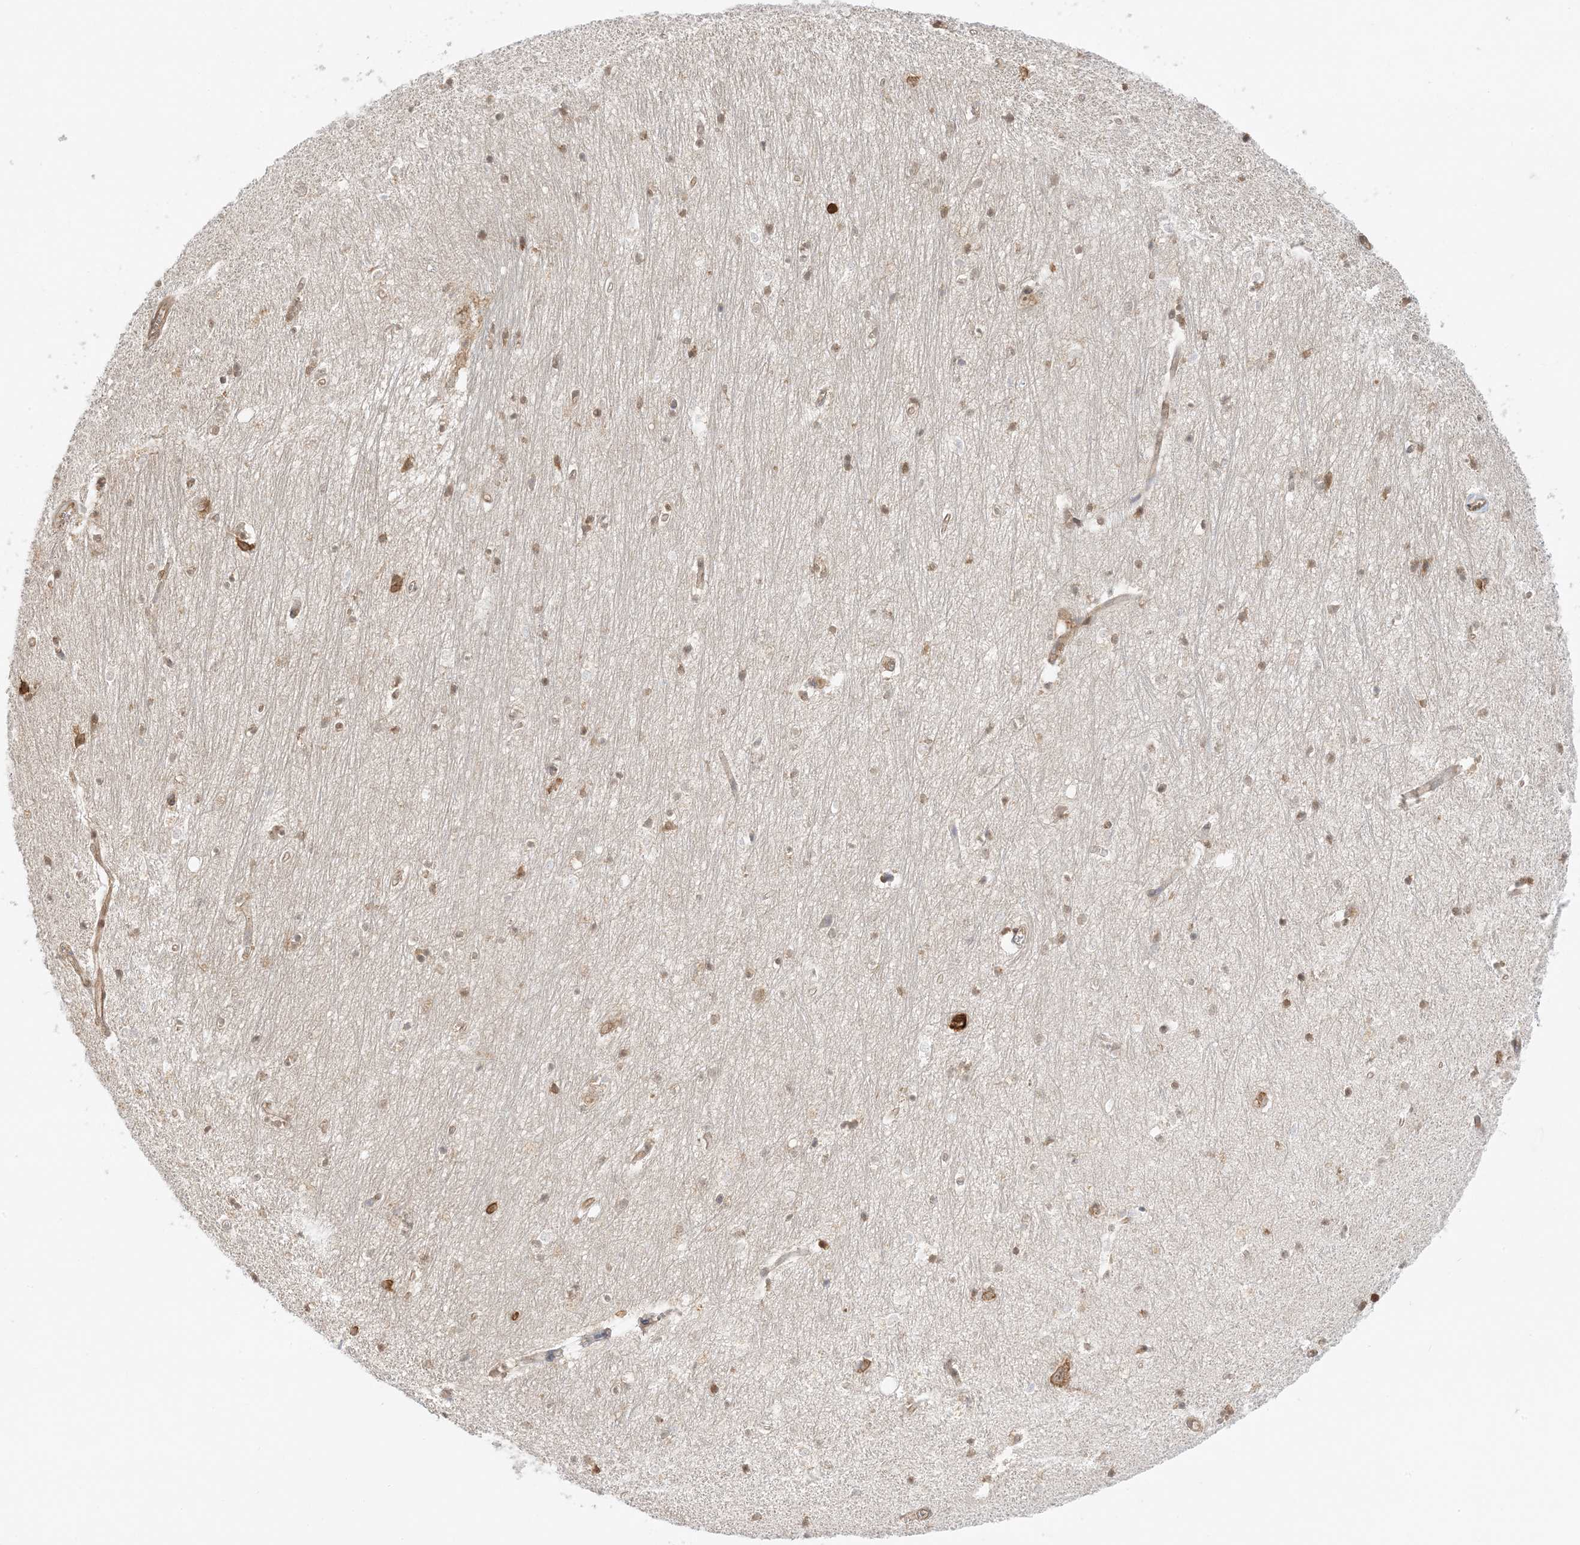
{"staining": {"intensity": "moderate", "quantity": "<25%", "location": "cytoplasmic/membranous"}, "tissue": "hippocampus", "cell_type": "Glial cells", "image_type": "normal", "snomed": [{"axis": "morphology", "description": "Normal tissue, NOS"}, {"axis": "topography", "description": "Hippocampus"}], "caption": "An IHC histopathology image of benign tissue is shown. Protein staining in brown shows moderate cytoplasmic/membranous positivity in hippocampus within glial cells. The staining was performed using DAB, with brown indicating positive protein expression. Nuclei are stained blue with hematoxylin.", "gene": "UBAP2L", "patient": {"sex": "female", "age": 64}}